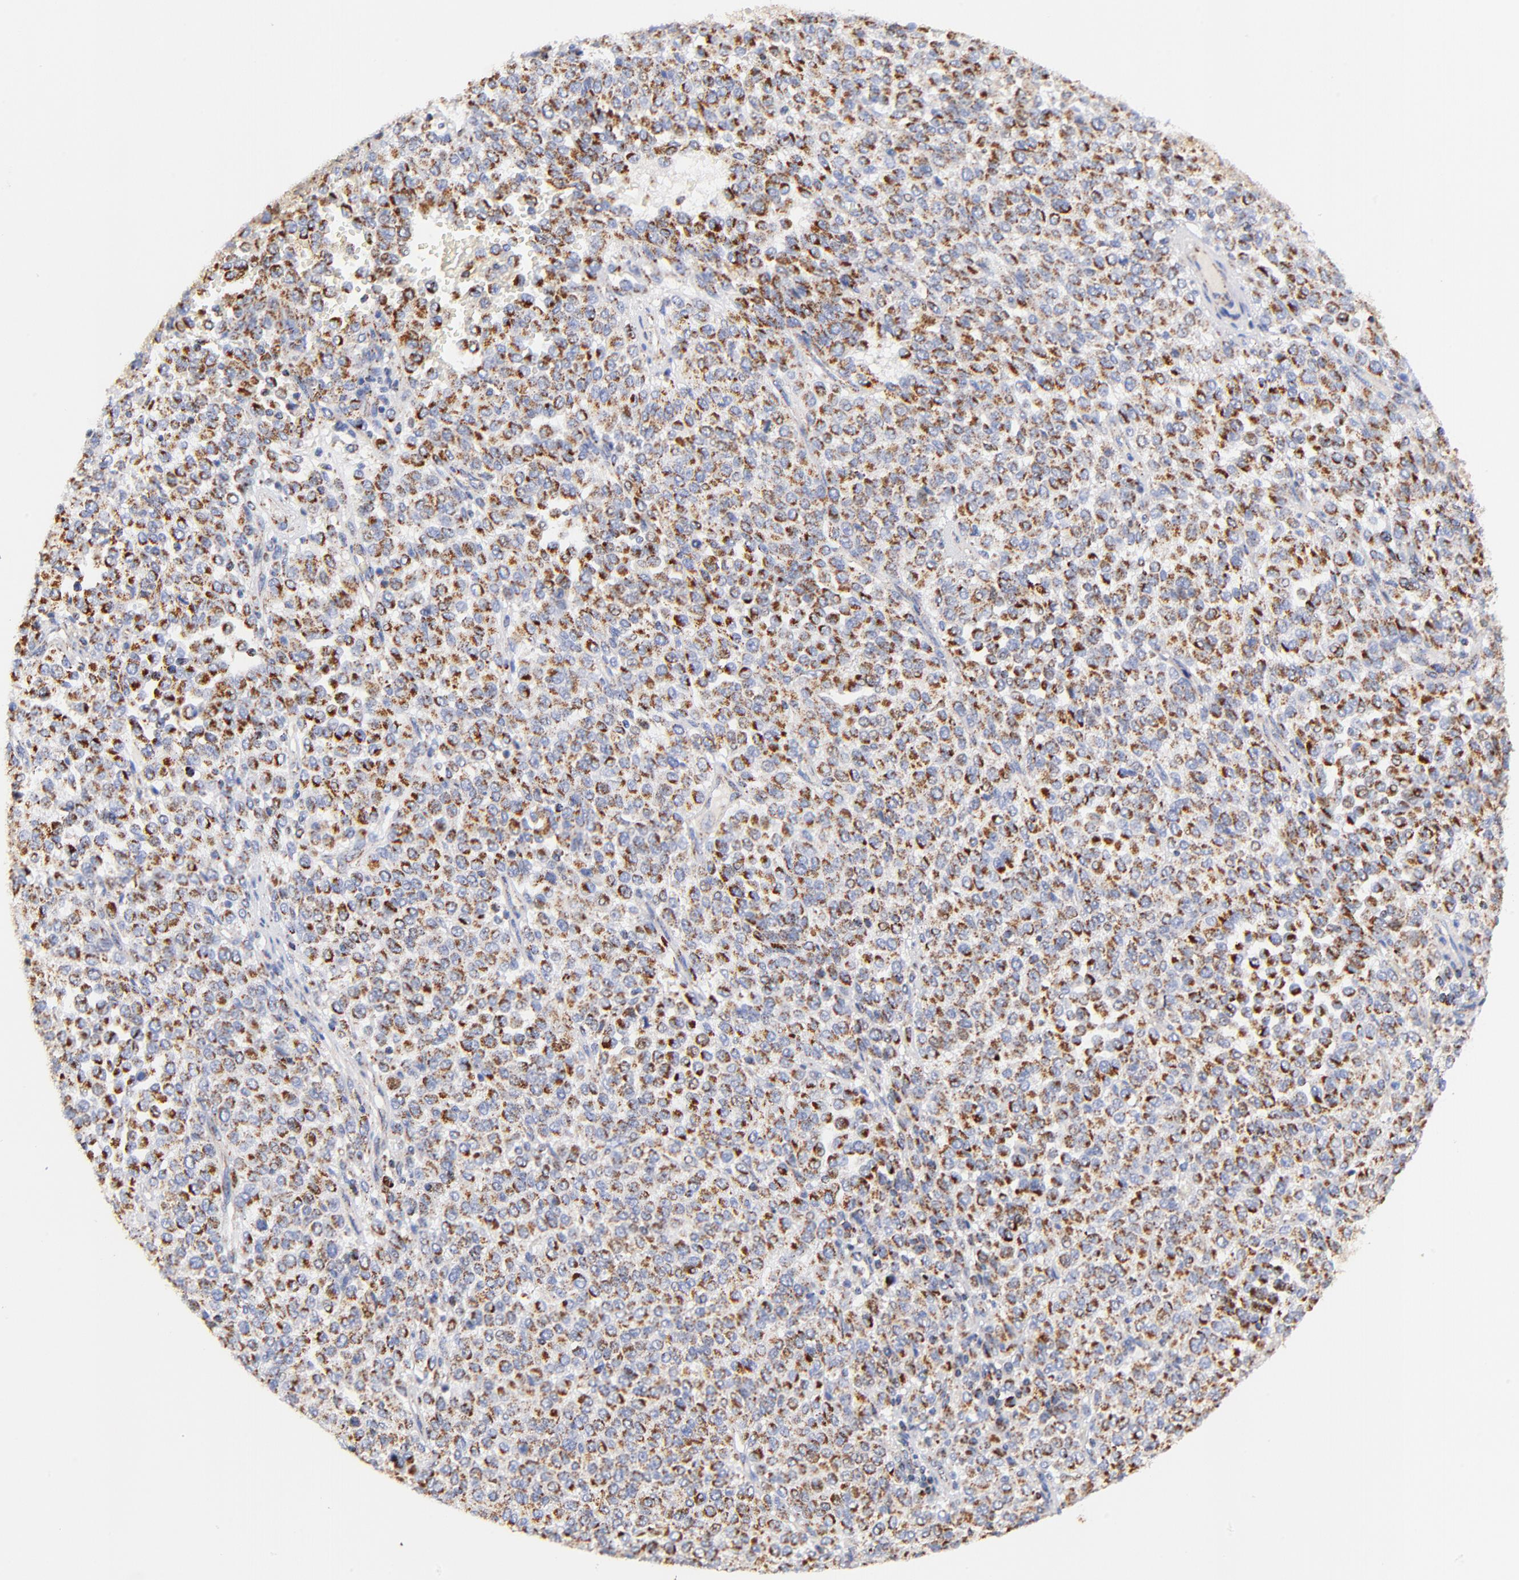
{"staining": {"intensity": "moderate", "quantity": "25%-75%", "location": "cytoplasmic/membranous"}, "tissue": "melanoma", "cell_type": "Tumor cells", "image_type": "cancer", "snomed": [{"axis": "morphology", "description": "Malignant melanoma, Metastatic site"}, {"axis": "topography", "description": "Pancreas"}], "caption": "This is an image of immunohistochemistry (IHC) staining of melanoma, which shows moderate expression in the cytoplasmic/membranous of tumor cells.", "gene": "ATP5F1D", "patient": {"sex": "female", "age": 30}}